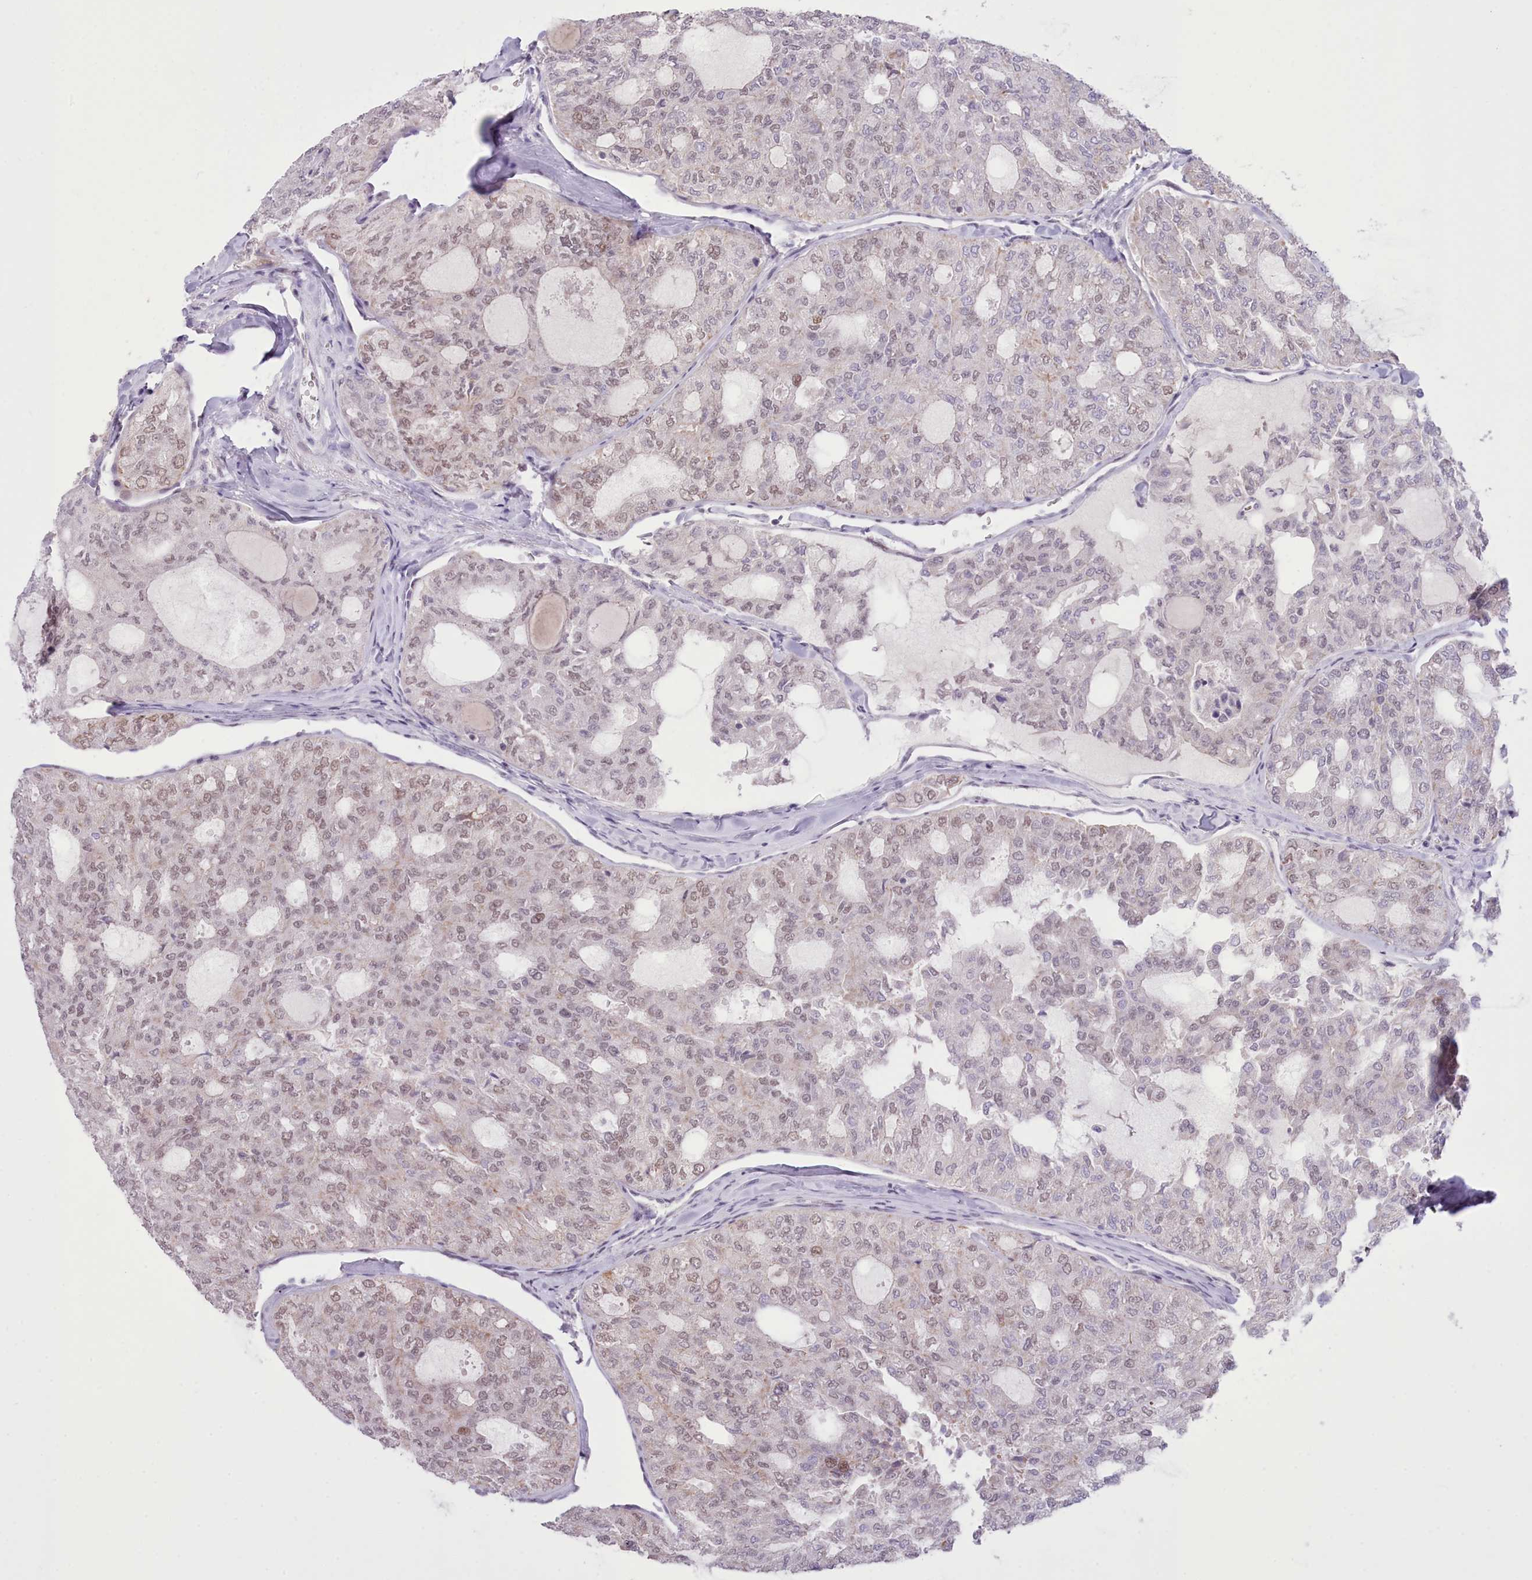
{"staining": {"intensity": "weak", "quantity": "25%-75%", "location": "cytoplasmic/membranous,nuclear"}, "tissue": "thyroid cancer", "cell_type": "Tumor cells", "image_type": "cancer", "snomed": [{"axis": "morphology", "description": "Follicular adenoma carcinoma, NOS"}, {"axis": "topography", "description": "Thyroid gland"}], "caption": "Protein expression analysis of thyroid cancer exhibits weak cytoplasmic/membranous and nuclear expression in about 25%-75% of tumor cells.", "gene": "RFX1", "patient": {"sex": "male", "age": 75}}